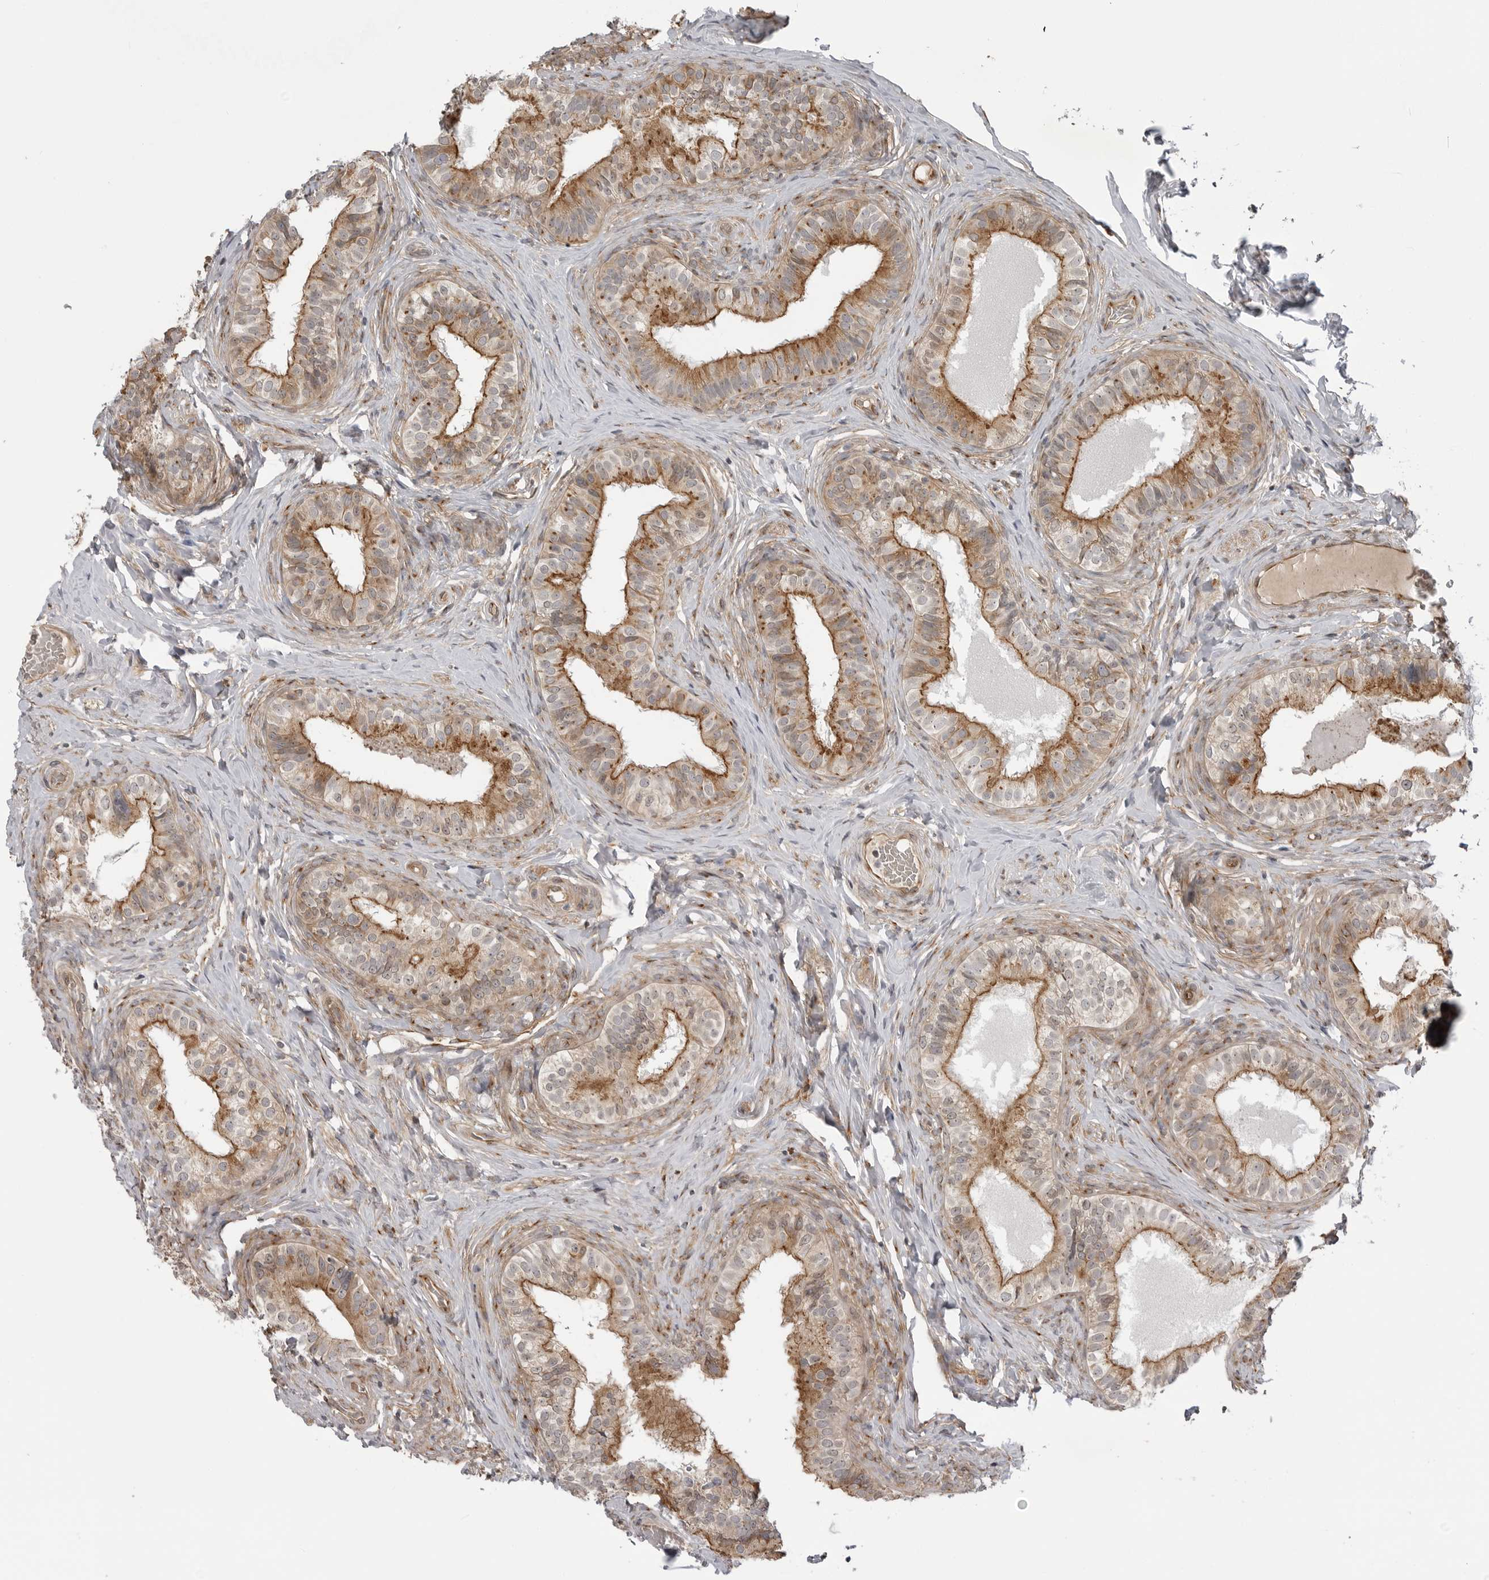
{"staining": {"intensity": "moderate", "quantity": ">75%", "location": "cytoplasmic/membranous"}, "tissue": "epididymis", "cell_type": "Glandular cells", "image_type": "normal", "snomed": [{"axis": "morphology", "description": "Normal tissue, NOS"}, {"axis": "topography", "description": "Epididymis"}], "caption": "About >75% of glandular cells in benign epididymis display moderate cytoplasmic/membranous protein staining as visualized by brown immunohistochemical staining.", "gene": "LRRC45", "patient": {"sex": "male", "age": 49}}